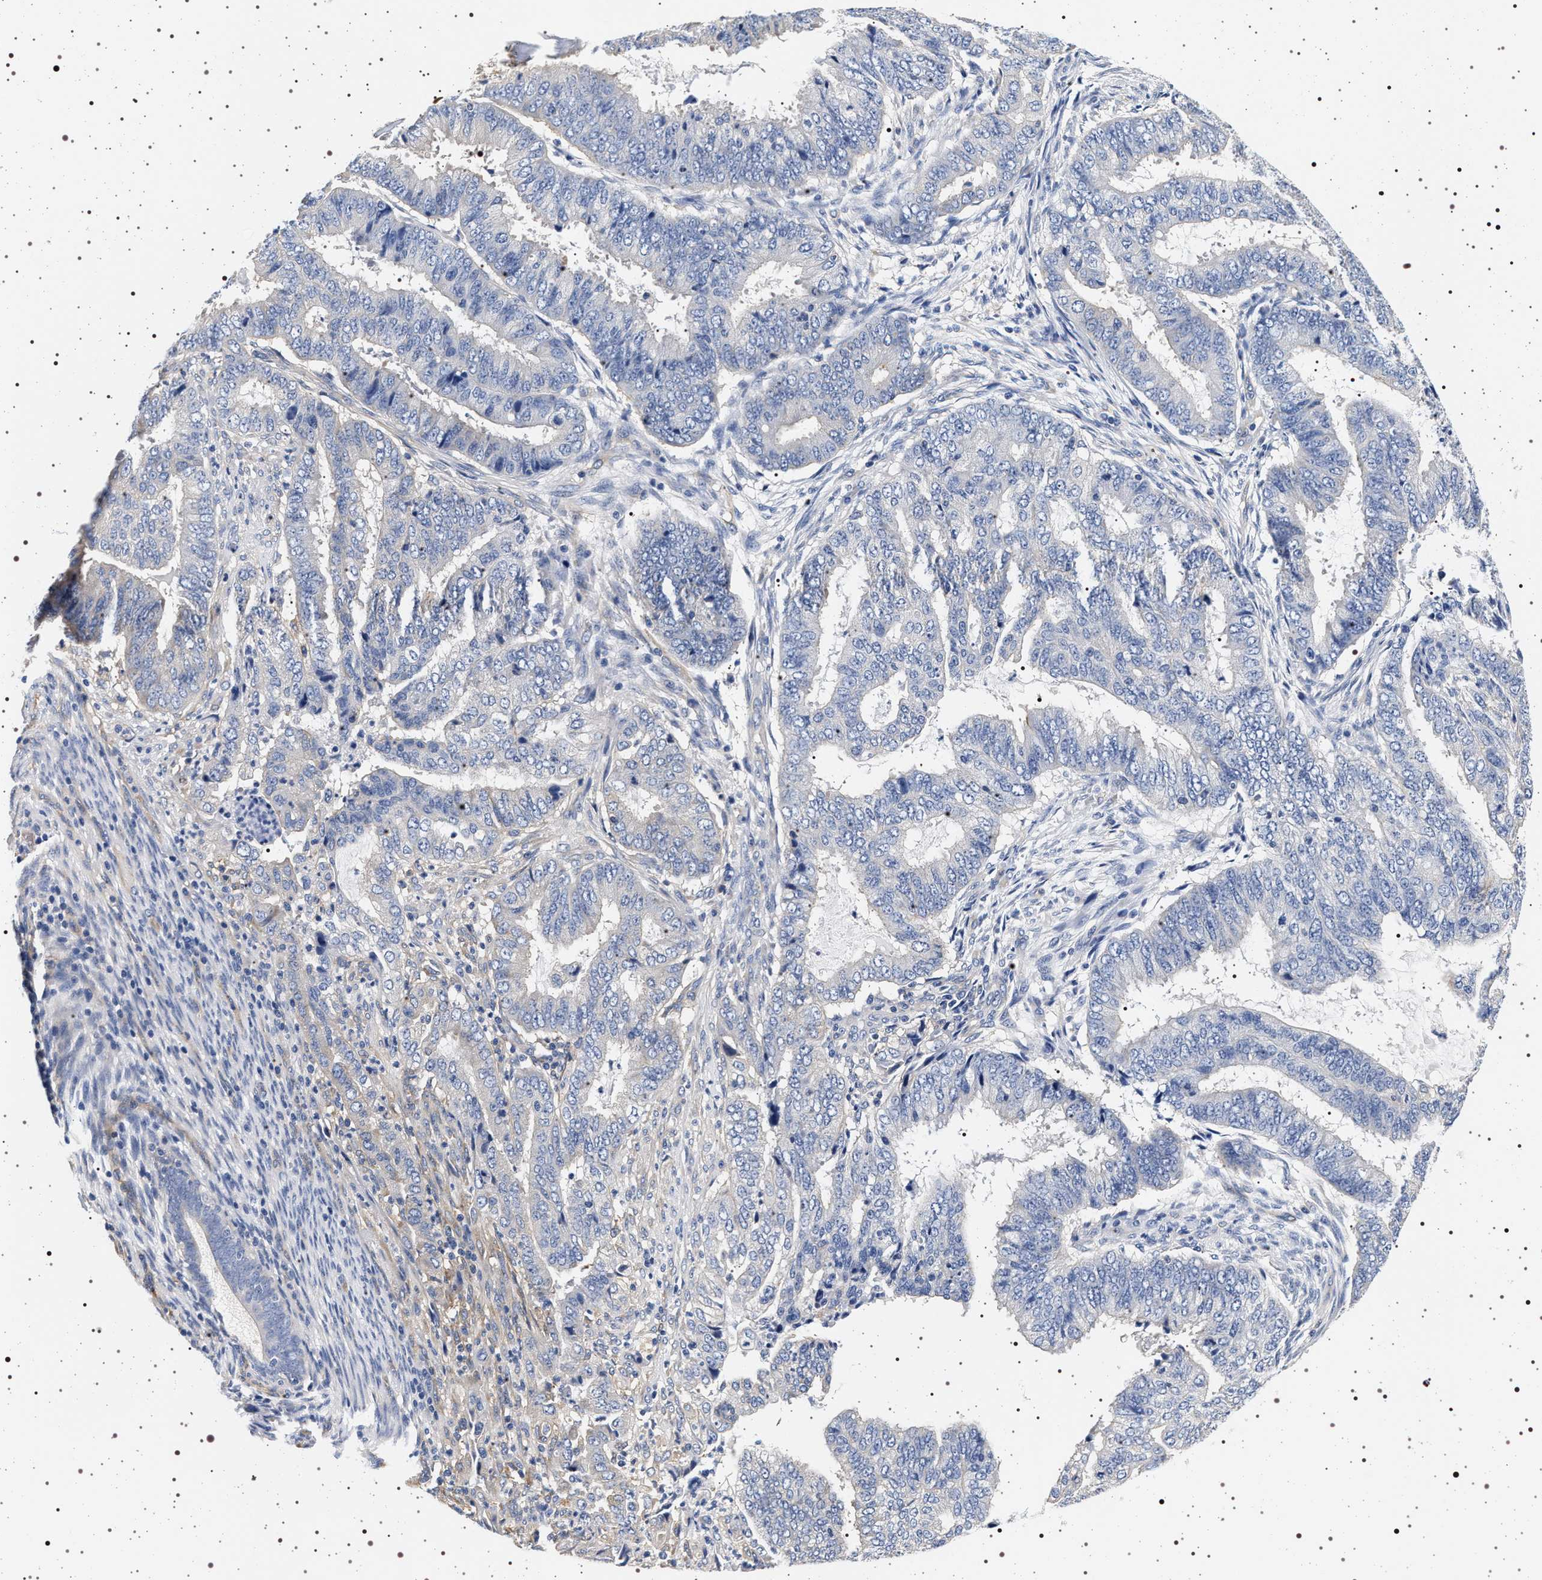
{"staining": {"intensity": "weak", "quantity": "<25%", "location": "cytoplasmic/membranous"}, "tissue": "endometrial cancer", "cell_type": "Tumor cells", "image_type": "cancer", "snomed": [{"axis": "morphology", "description": "Adenocarcinoma, NOS"}, {"axis": "topography", "description": "Endometrium"}], "caption": "Immunohistochemical staining of human endometrial cancer exhibits no significant positivity in tumor cells.", "gene": "HSD17B1", "patient": {"sex": "female", "age": 51}}